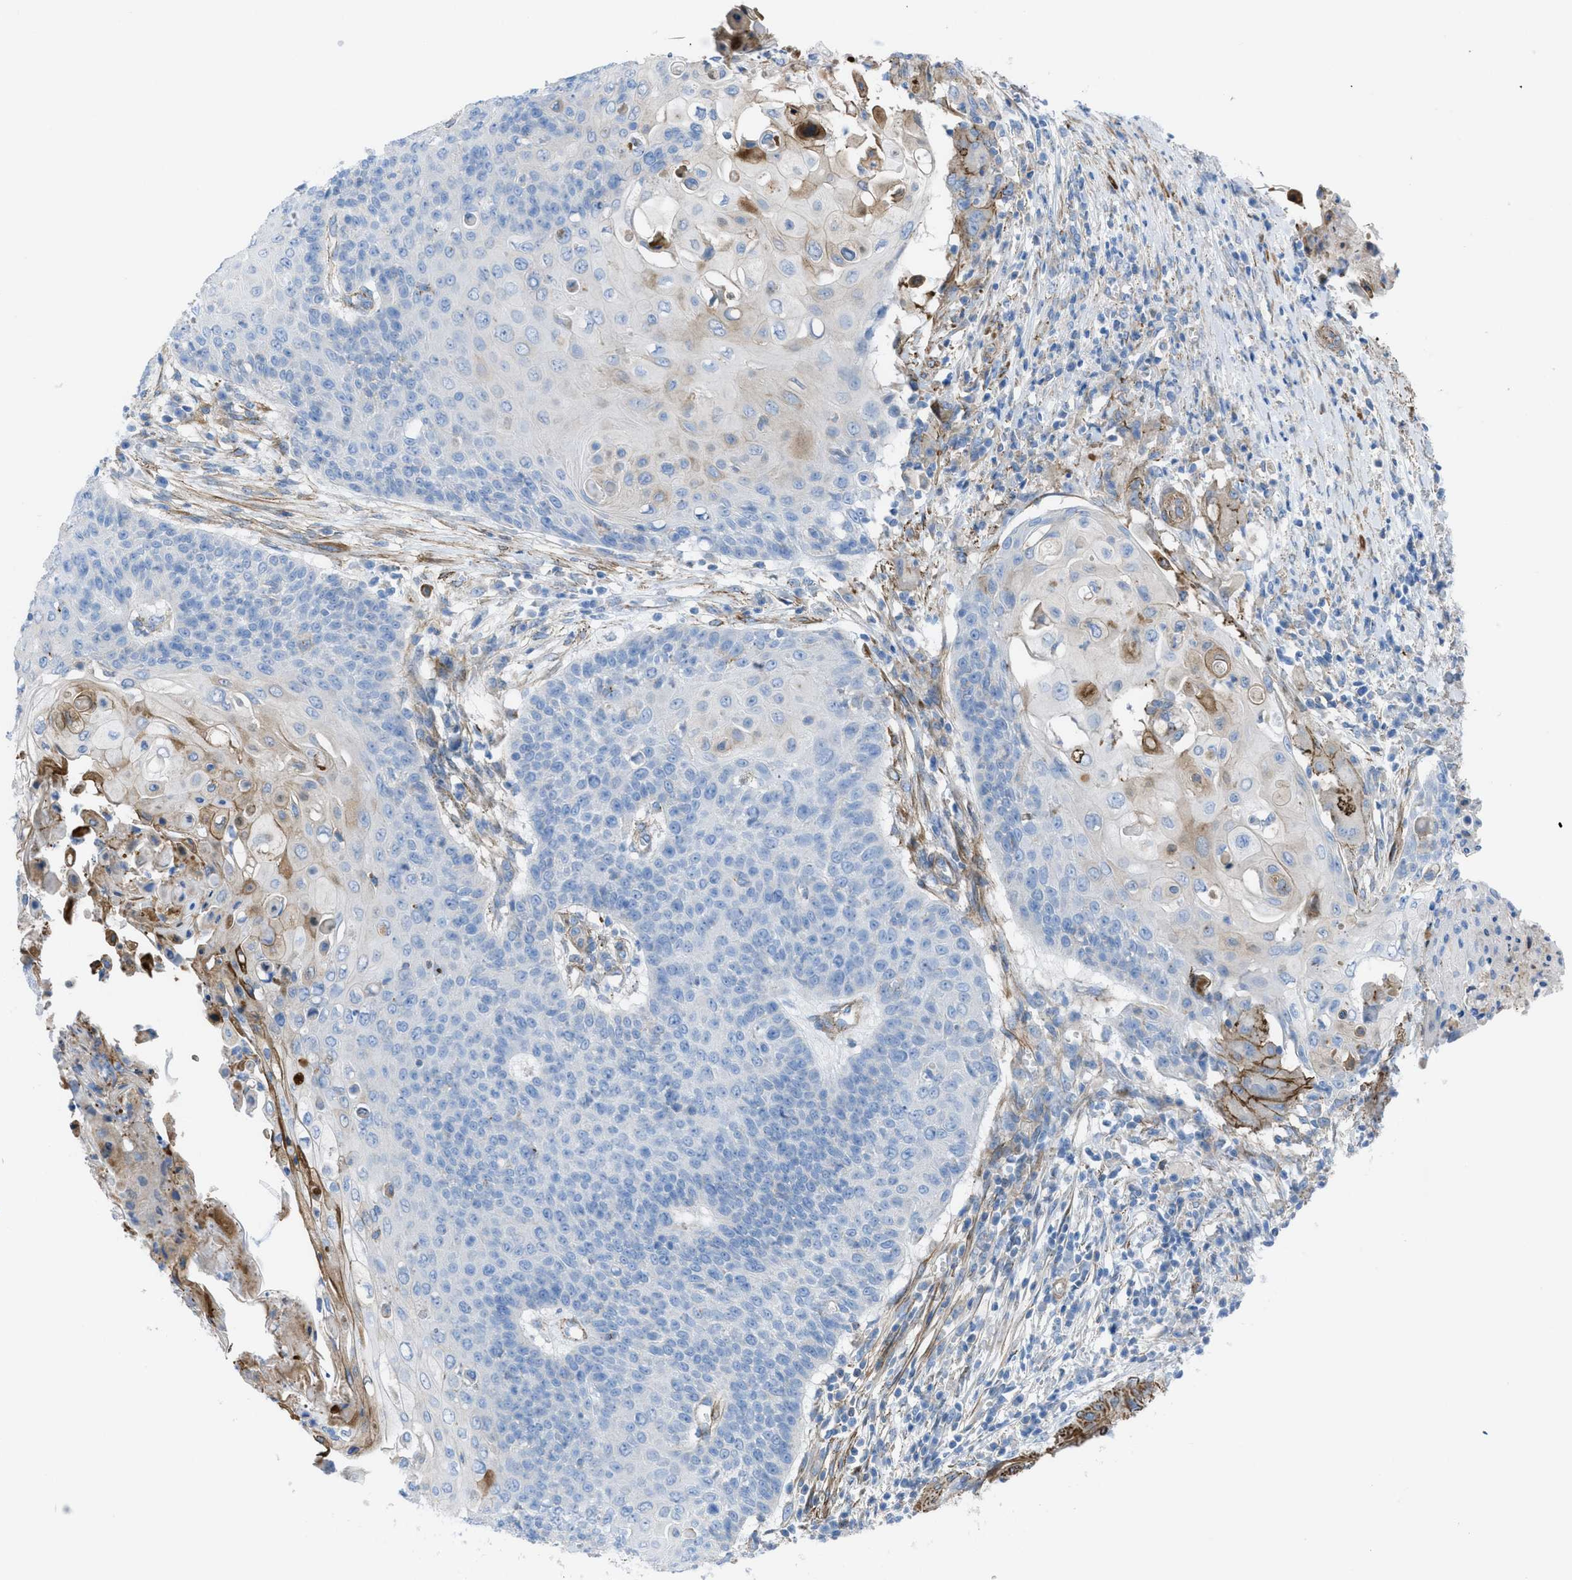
{"staining": {"intensity": "negative", "quantity": "none", "location": "none"}, "tissue": "cervical cancer", "cell_type": "Tumor cells", "image_type": "cancer", "snomed": [{"axis": "morphology", "description": "Squamous cell carcinoma, NOS"}, {"axis": "topography", "description": "Cervix"}], "caption": "This image is of cervical squamous cell carcinoma stained with immunohistochemistry (IHC) to label a protein in brown with the nuclei are counter-stained blue. There is no staining in tumor cells. (Brightfield microscopy of DAB (3,3'-diaminobenzidine) immunohistochemistry at high magnification).", "gene": "KCNH7", "patient": {"sex": "female", "age": 39}}